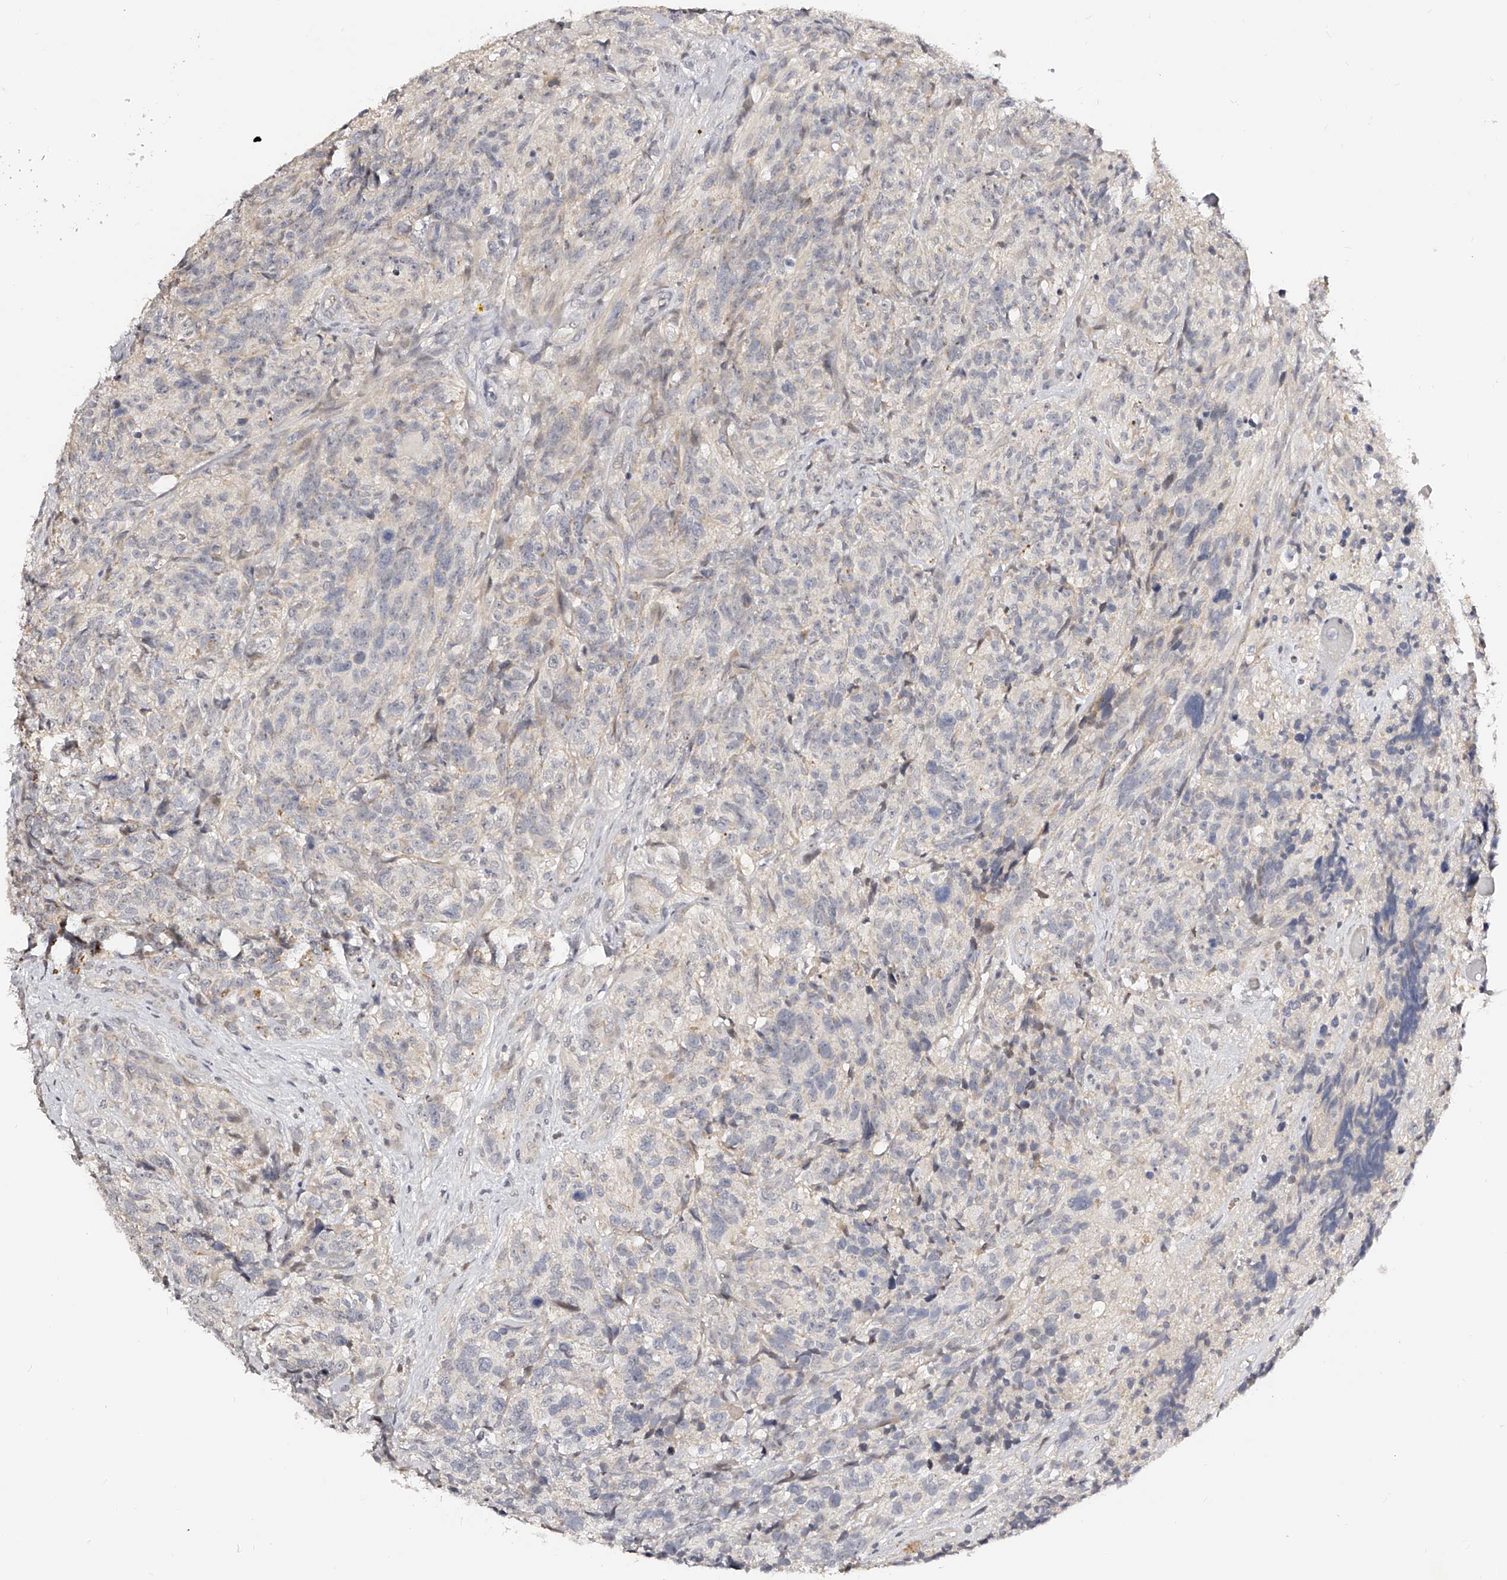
{"staining": {"intensity": "negative", "quantity": "none", "location": "none"}, "tissue": "glioma", "cell_type": "Tumor cells", "image_type": "cancer", "snomed": [{"axis": "morphology", "description": "Glioma, malignant, High grade"}, {"axis": "topography", "description": "Brain"}], "caption": "DAB (3,3'-diaminobenzidine) immunohistochemical staining of malignant high-grade glioma displays no significant positivity in tumor cells. Nuclei are stained in blue.", "gene": "ZNF789", "patient": {"sex": "male", "age": 69}}